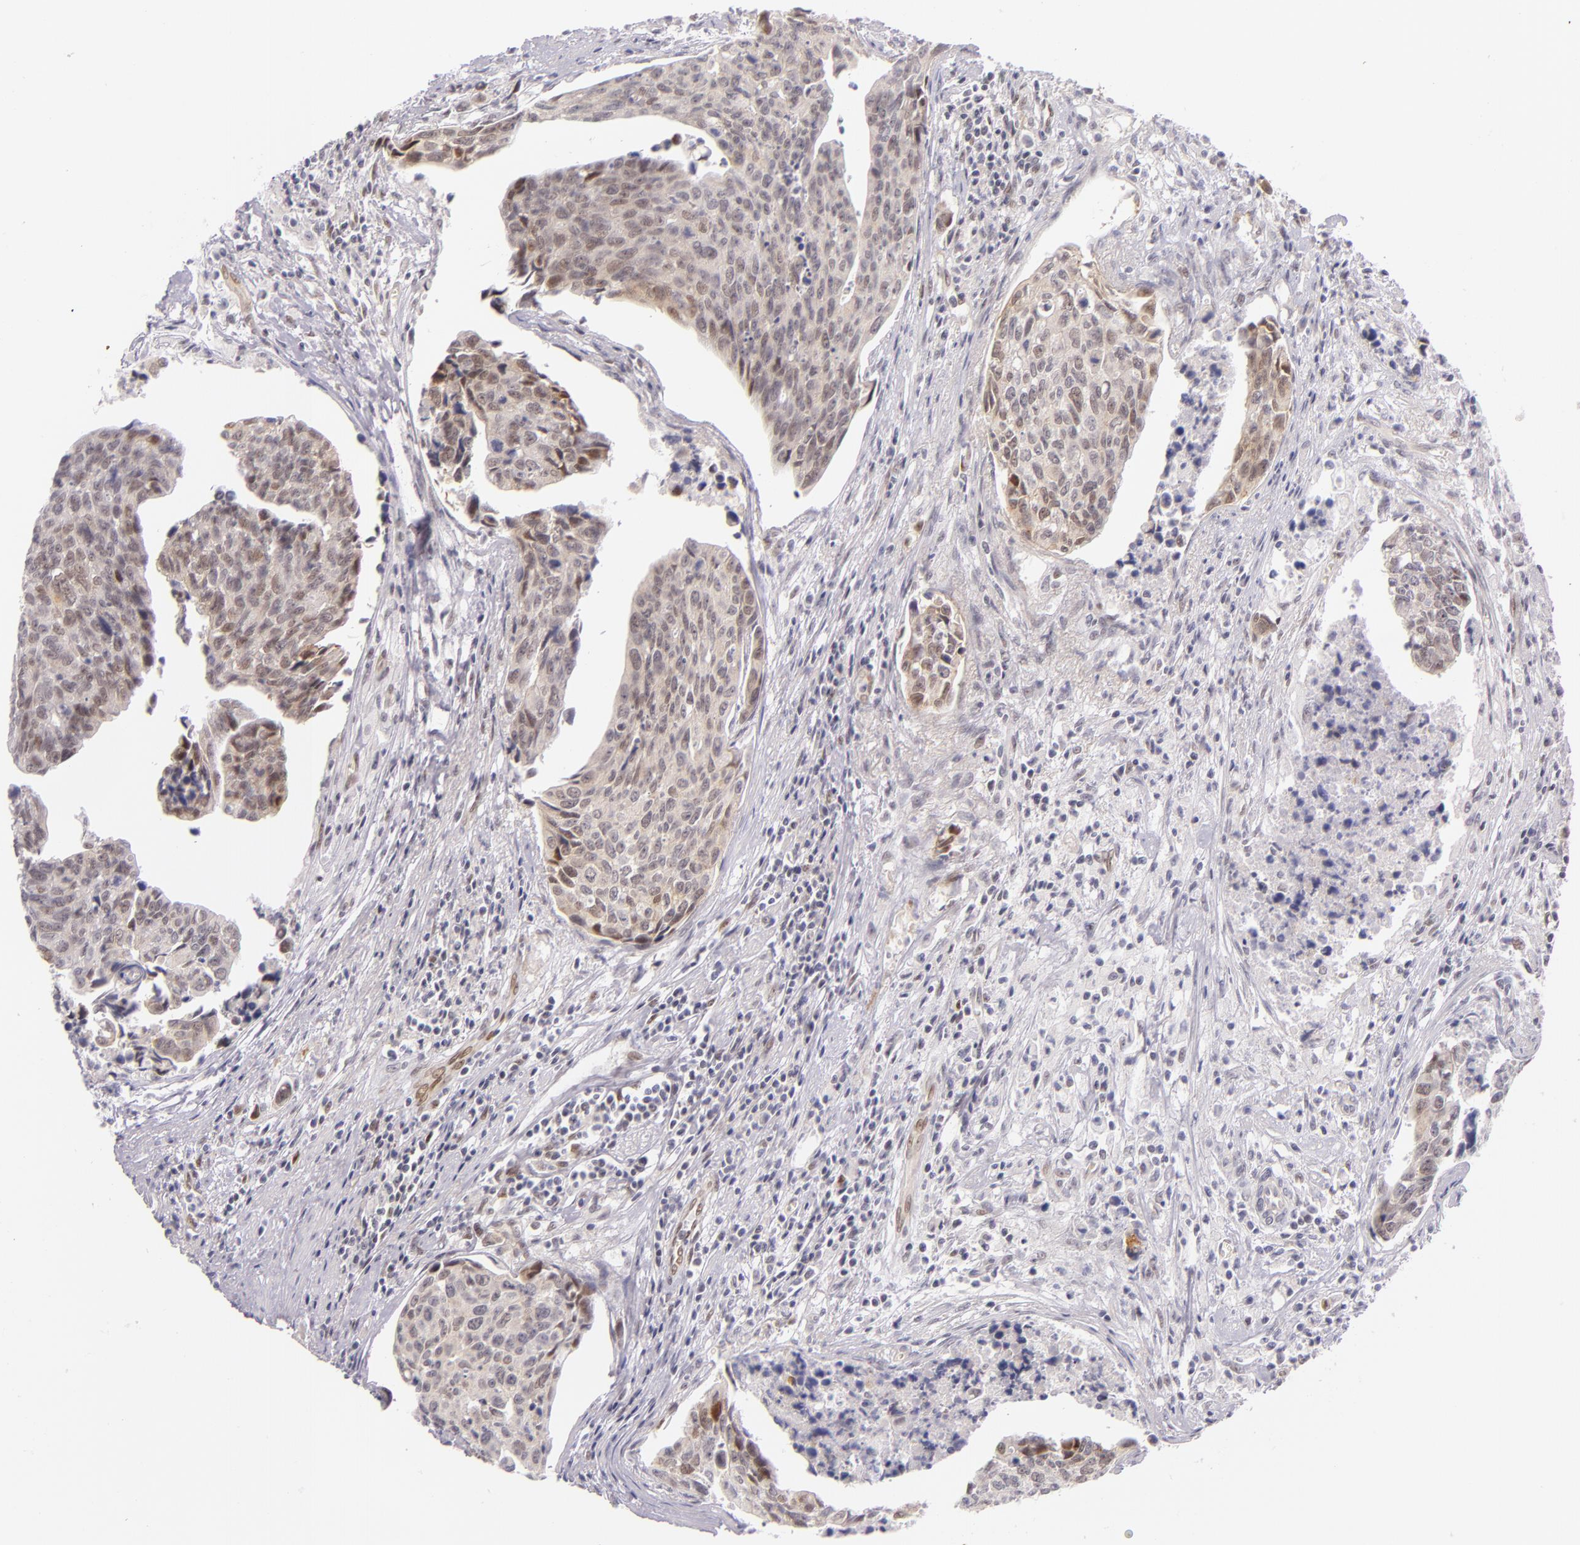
{"staining": {"intensity": "moderate", "quantity": "25%-75%", "location": "cytoplasmic/membranous,nuclear"}, "tissue": "urothelial cancer", "cell_type": "Tumor cells", "image_type": "cancer", "snomed": [{"axis": "morphology", "description": "Urothelial carcinoma, High grade"}, {"axis": "topography", "description": "Urinary bladder"}], "caption": "Immunohistochemical staining of urothelial cancer demonstrates medium levels of moderate cytoplasmic/membranous and nuclear protein expression in approximately 25%-75% of tumor cells.", "gene": "BCL3", "patient": {"sex": "male", "age": 81}}